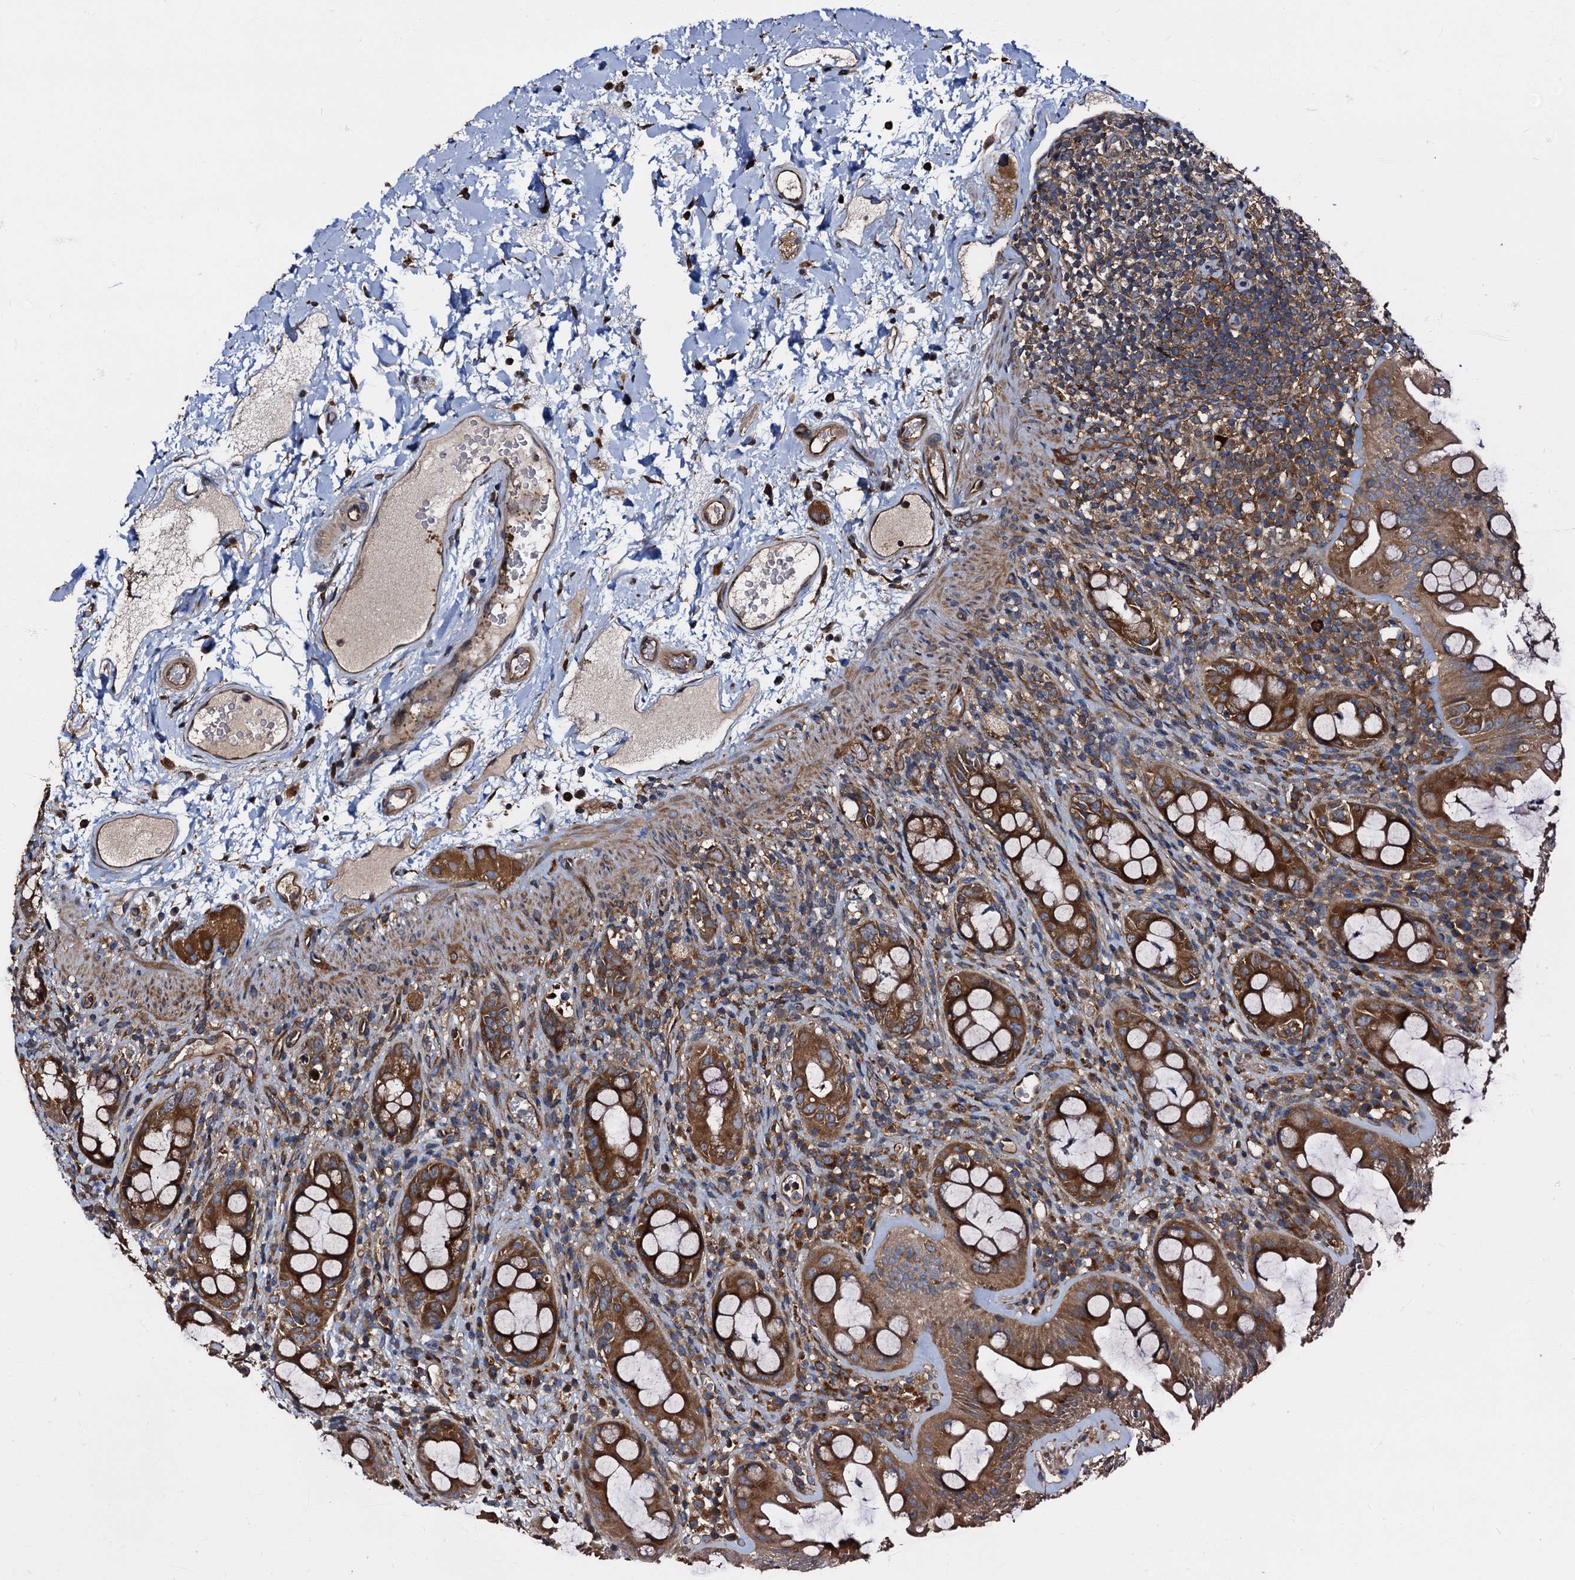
{"staining": {"intensity": "strong", "quantity": ">75%", "location": "cytoplasmic/membranous"}, "tissue": "rectum", "cell_type": "Glandular cells", "image_type": "normal", "snomed": [{"axis": "morphology", "description": "Normal tissue, NOS"}, {"axis": "topography", "description": "Rectum"}], "caption": "Unremarkable rectum demonstrates strong cytoplasmic/membranous expression in about >75% of glandular cells, visualized by immunohistochemistry. The staining was performed using DAB (3,3'-diaminobenzidine) to visualize the protein expression in brown, while the nuclei were stained in blue with hematoxylin (Magnification: 20x).", "gene": "PEX5", "patient": {"sex": "female", "age": 57}}